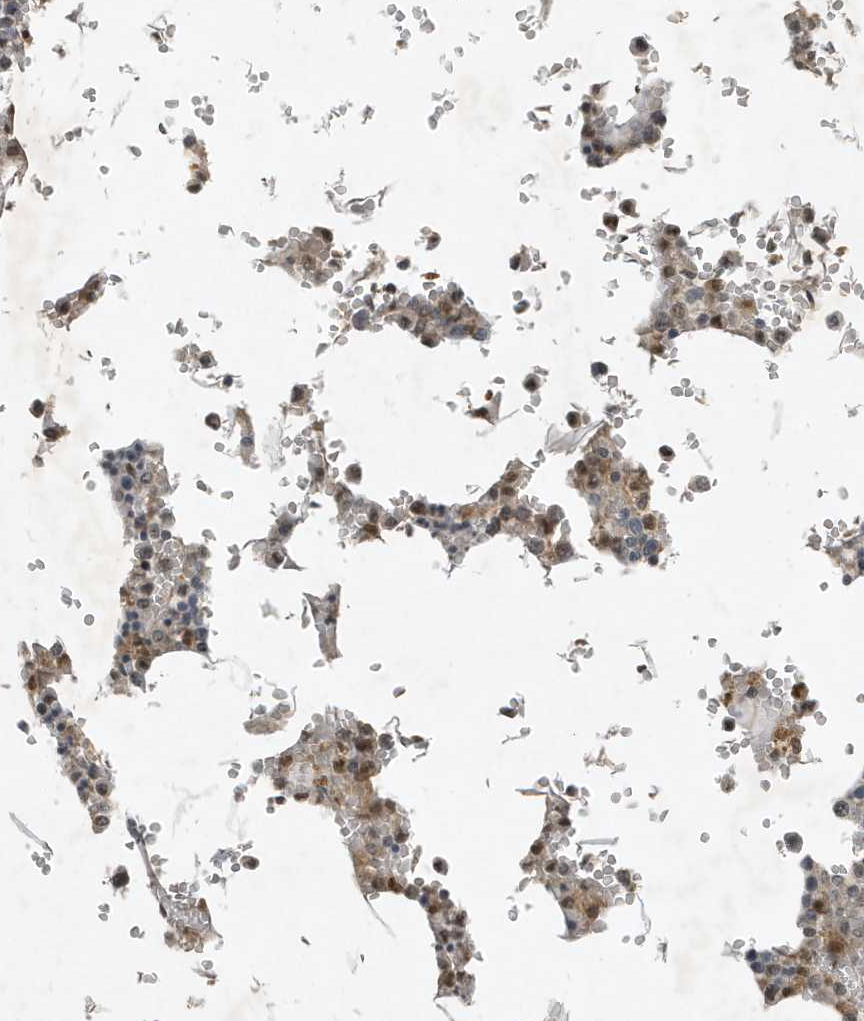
{"staining": {"intensity": "moderate", "quantity": "<25%", "location": "cytoplasmic/membranous,nuclear"}, "tissue": "bone marrow", "cell_type": "Hematopoietic cells", "image_type": "normal", "snomed": [{"axis": "morphology", "description": "Normal tissue, NOS"}, {"axis": "topography", "description": "Bone marrow"}], "caption": "Immunohistochemical staining of benign human bone marrow shows moderate cytoplasmic/membranous,nuclear protein positivity in about <25% of hematopoietic cells. (brown staining indicates protein expression, while blue staining denotes nuclei).", "gene": "HSPA1A", "patient": {"sex": "male", "age": 70}}